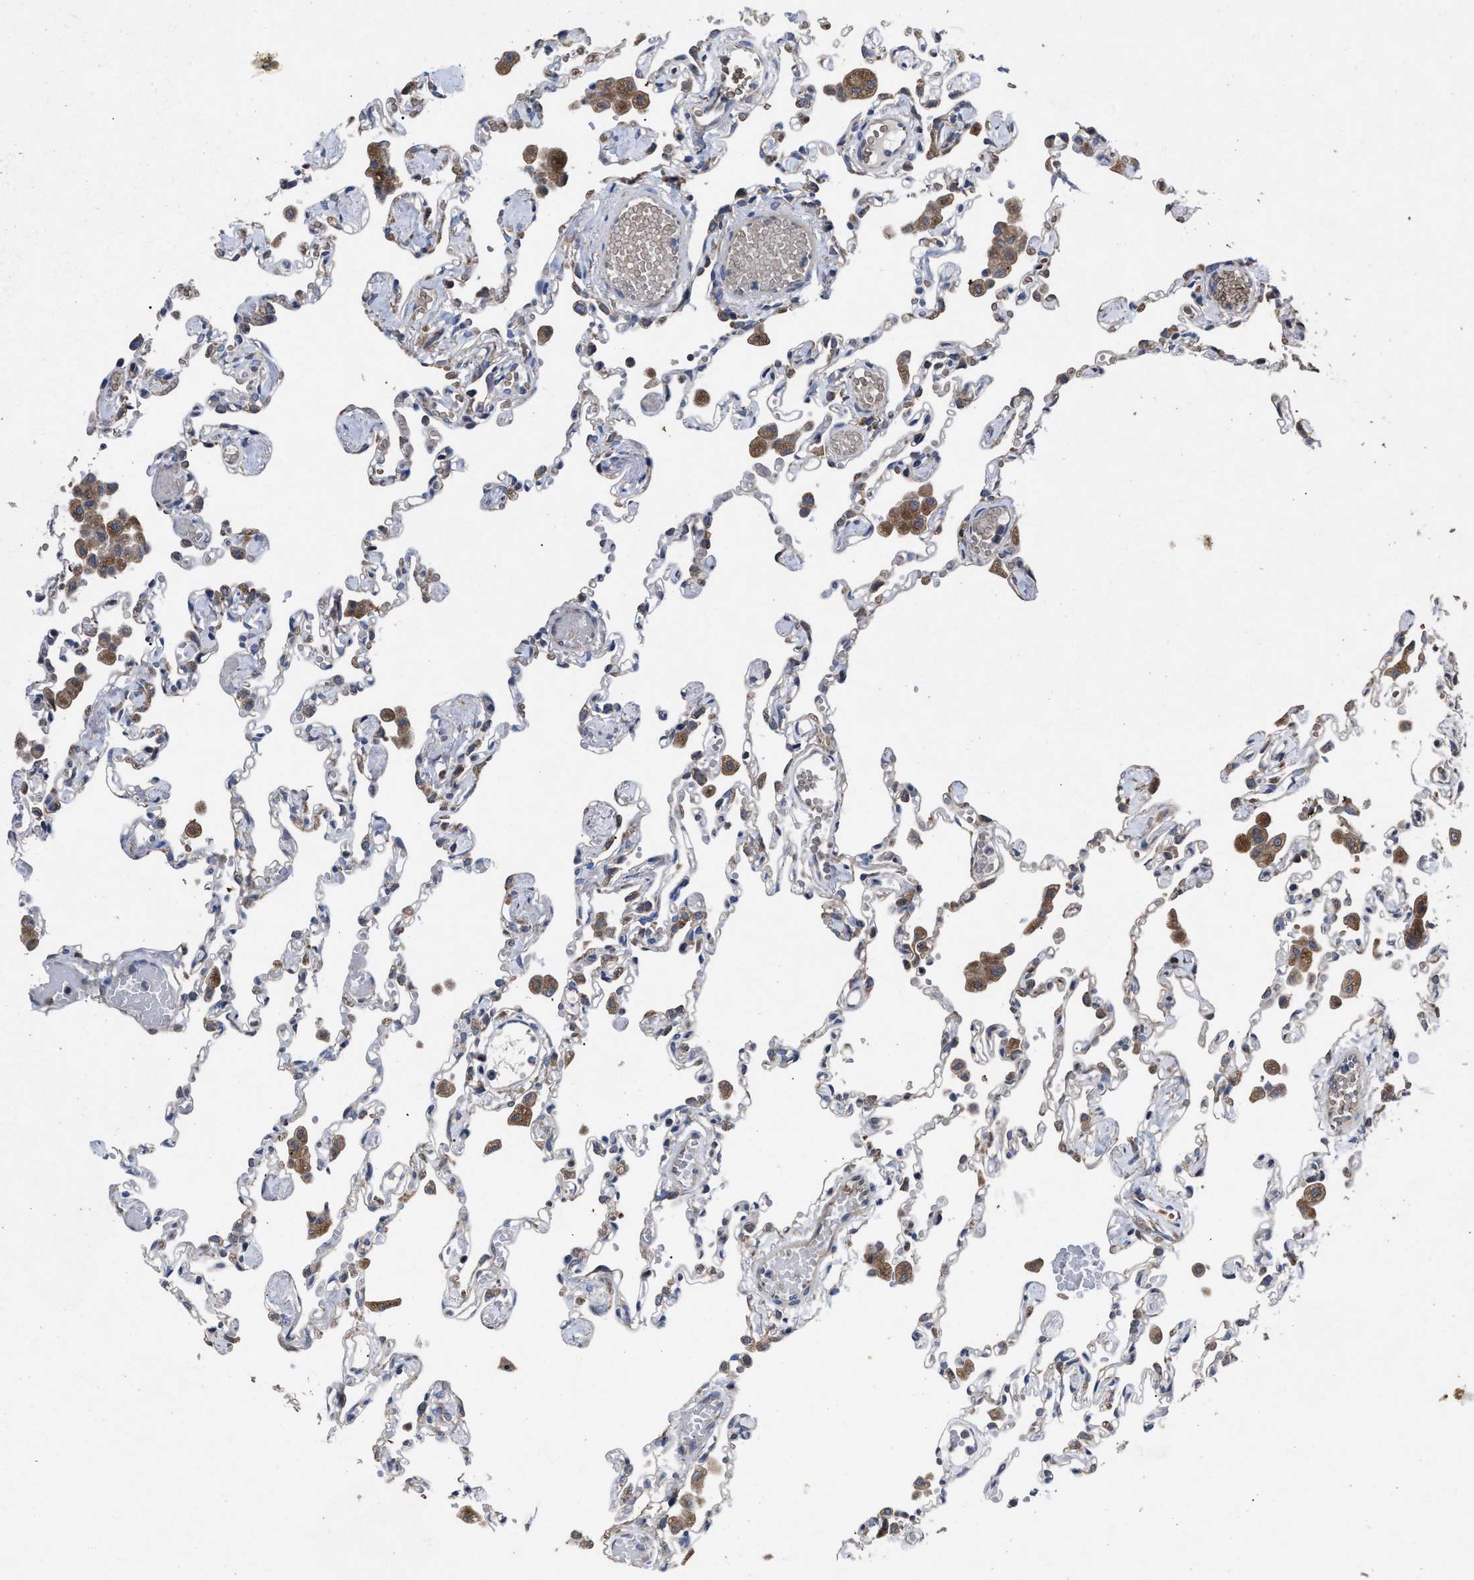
{"staining": {"intensity": "moderate", "quantity": "<25%", "location": "cytoplasmic/membranous"}, "tissue": "lung", "cell_type": "Alveolar cells", "image_type": "normal", "snomed": [{"axis": "morphology", "description": "Normal tissue, NOS"}, {"axis": "topography", "description": "Bronchus"}, {"axis": "topography", "description": "Lung"}], "caption": "Moderate cytoplasmic/membranous protein positivity is appreciated in about <25% of alveolar cells in lung. (DAB IHC, brown staining for protein, blue staining for nuclei).", "gene": "UPF1", "patient": {"sex": "female", "age": 49}}